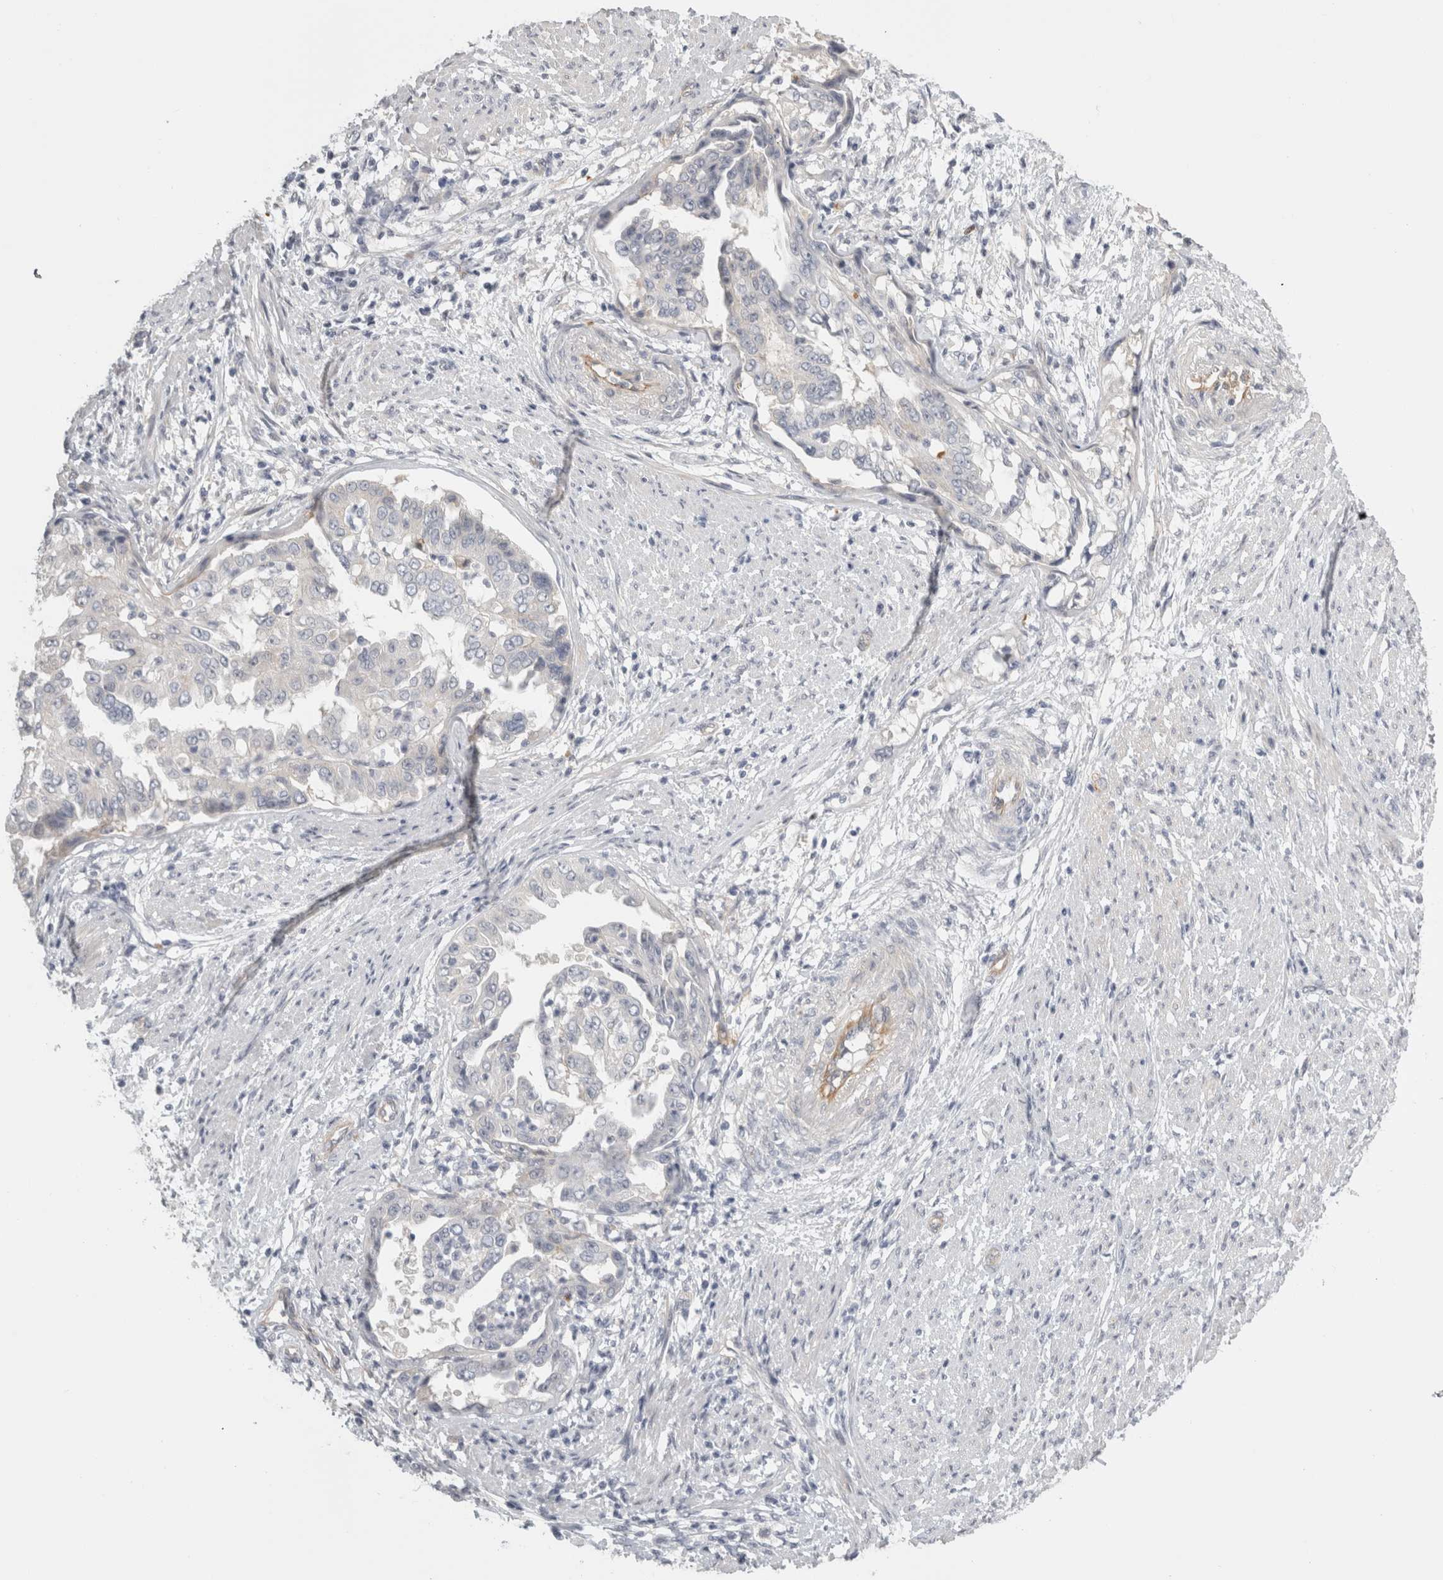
{"staining": {"intensity": "negative", "quantity": "none", "location": "none"}, "tissue": "endometrial cancer", "cell_type": "Tumor cells", "image_type": "cancer", "snomed": [{"axis": "morphology", "description": "Adenocarcinoma, NOS"}, {"axis": "topography", "description": "Endometrium"}], "caption": "Human endometrial cancer (adenocarcinoma) stained for a protein using immunohistochemistry (IHC) demonstrates no expression in tumor cells.", "gene": "FBLIM1", "patient": {"sex": "female", "age": 85}}